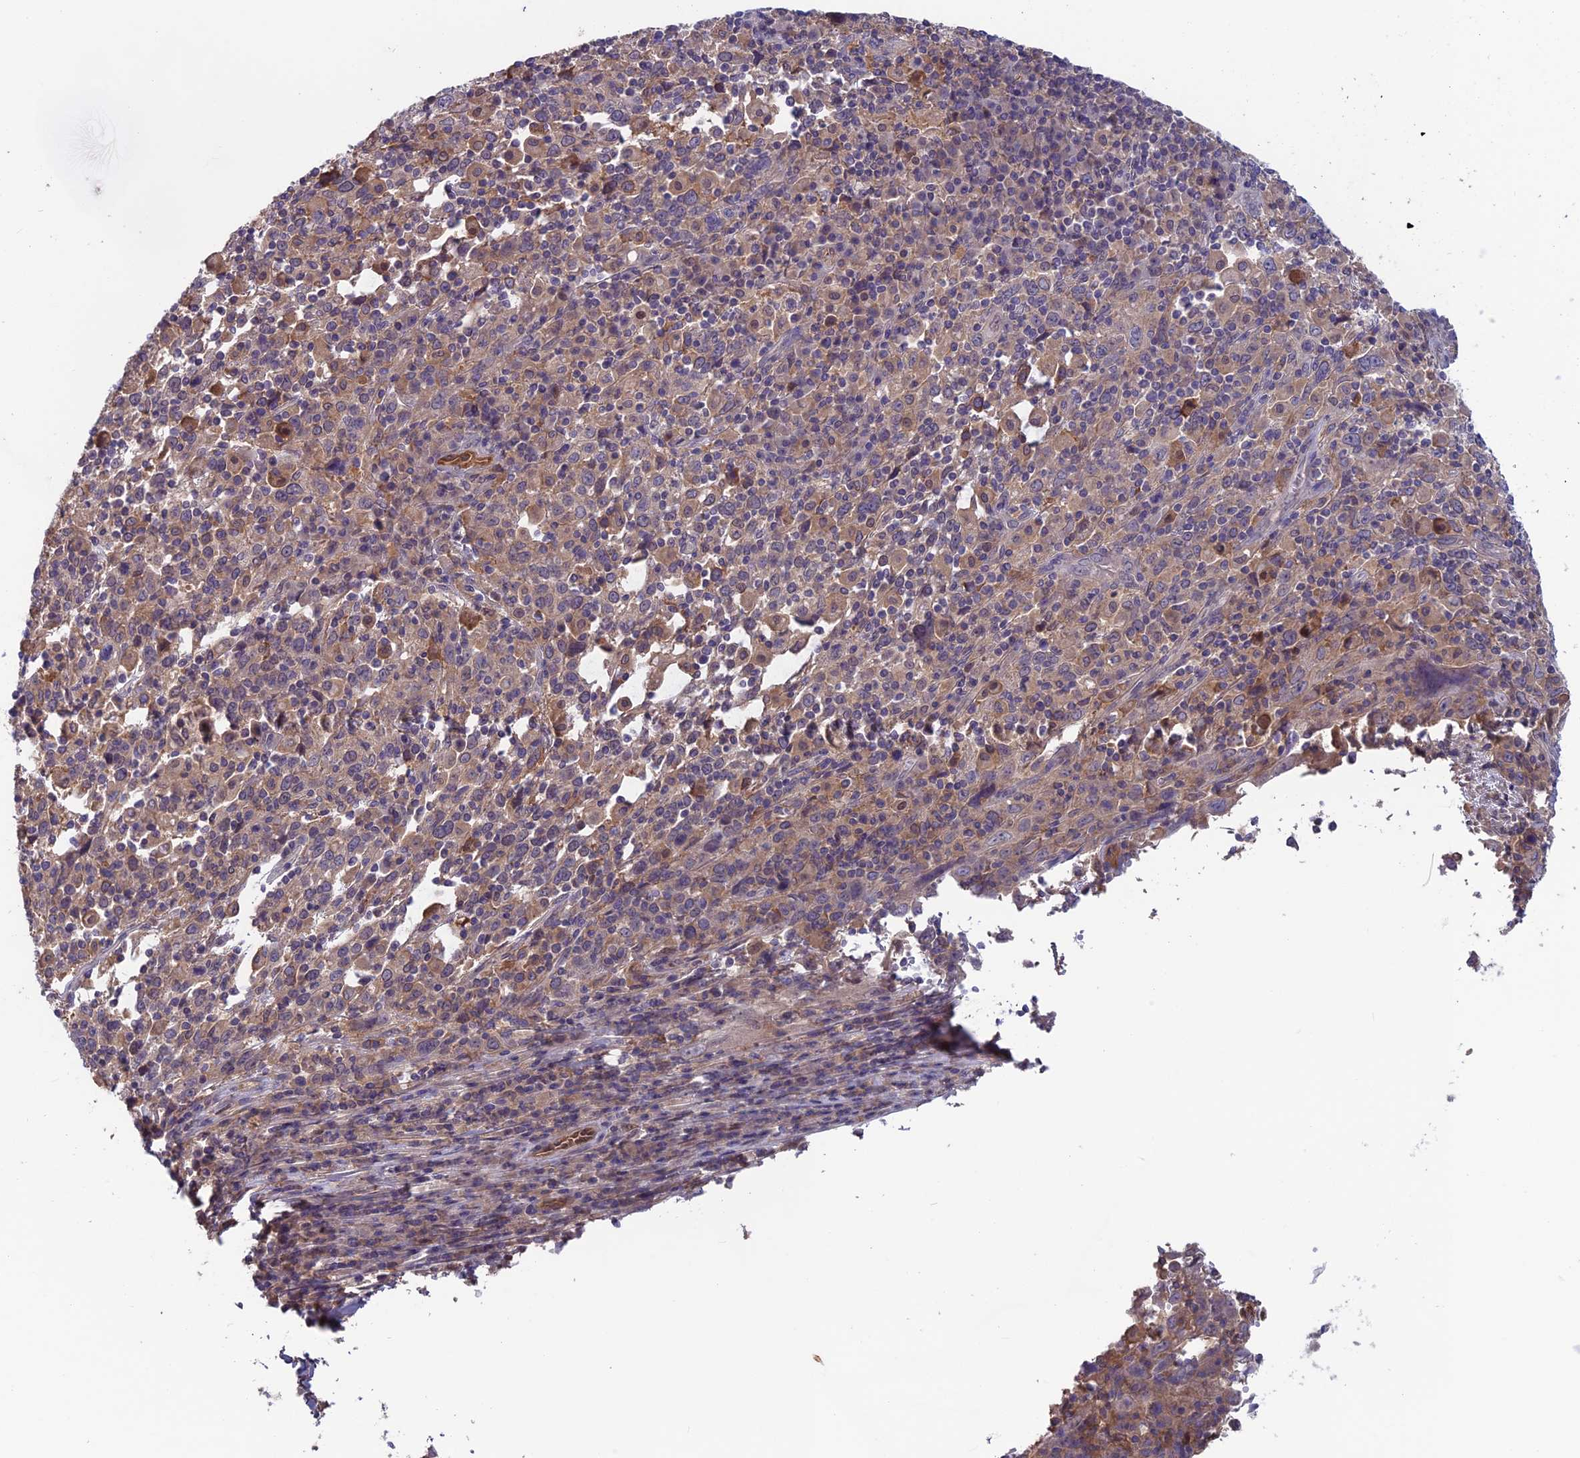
{"staining": {"intensity": "weak", "quantity": "25%-75%", "location": "cytoplasmic/membranous"}, "tissue": "cervical cancer", "cell_type": "Tumor cells", "image_type": "cancer", "snomed": [{"axis": "morphology", "description": "Squamous cell carcinoma, NOS"}, {"axis": "topography", "description": "Cervix"}], "caption": "IHC (DAB) staining of cervical cancer (squamous cell carcinoma) displays weak cytoplasmic/membranous protein positivity in about 25%-75% of tumor cells.", "gene": "MAST2", "patient": {"sex": "female", "age": 46}}